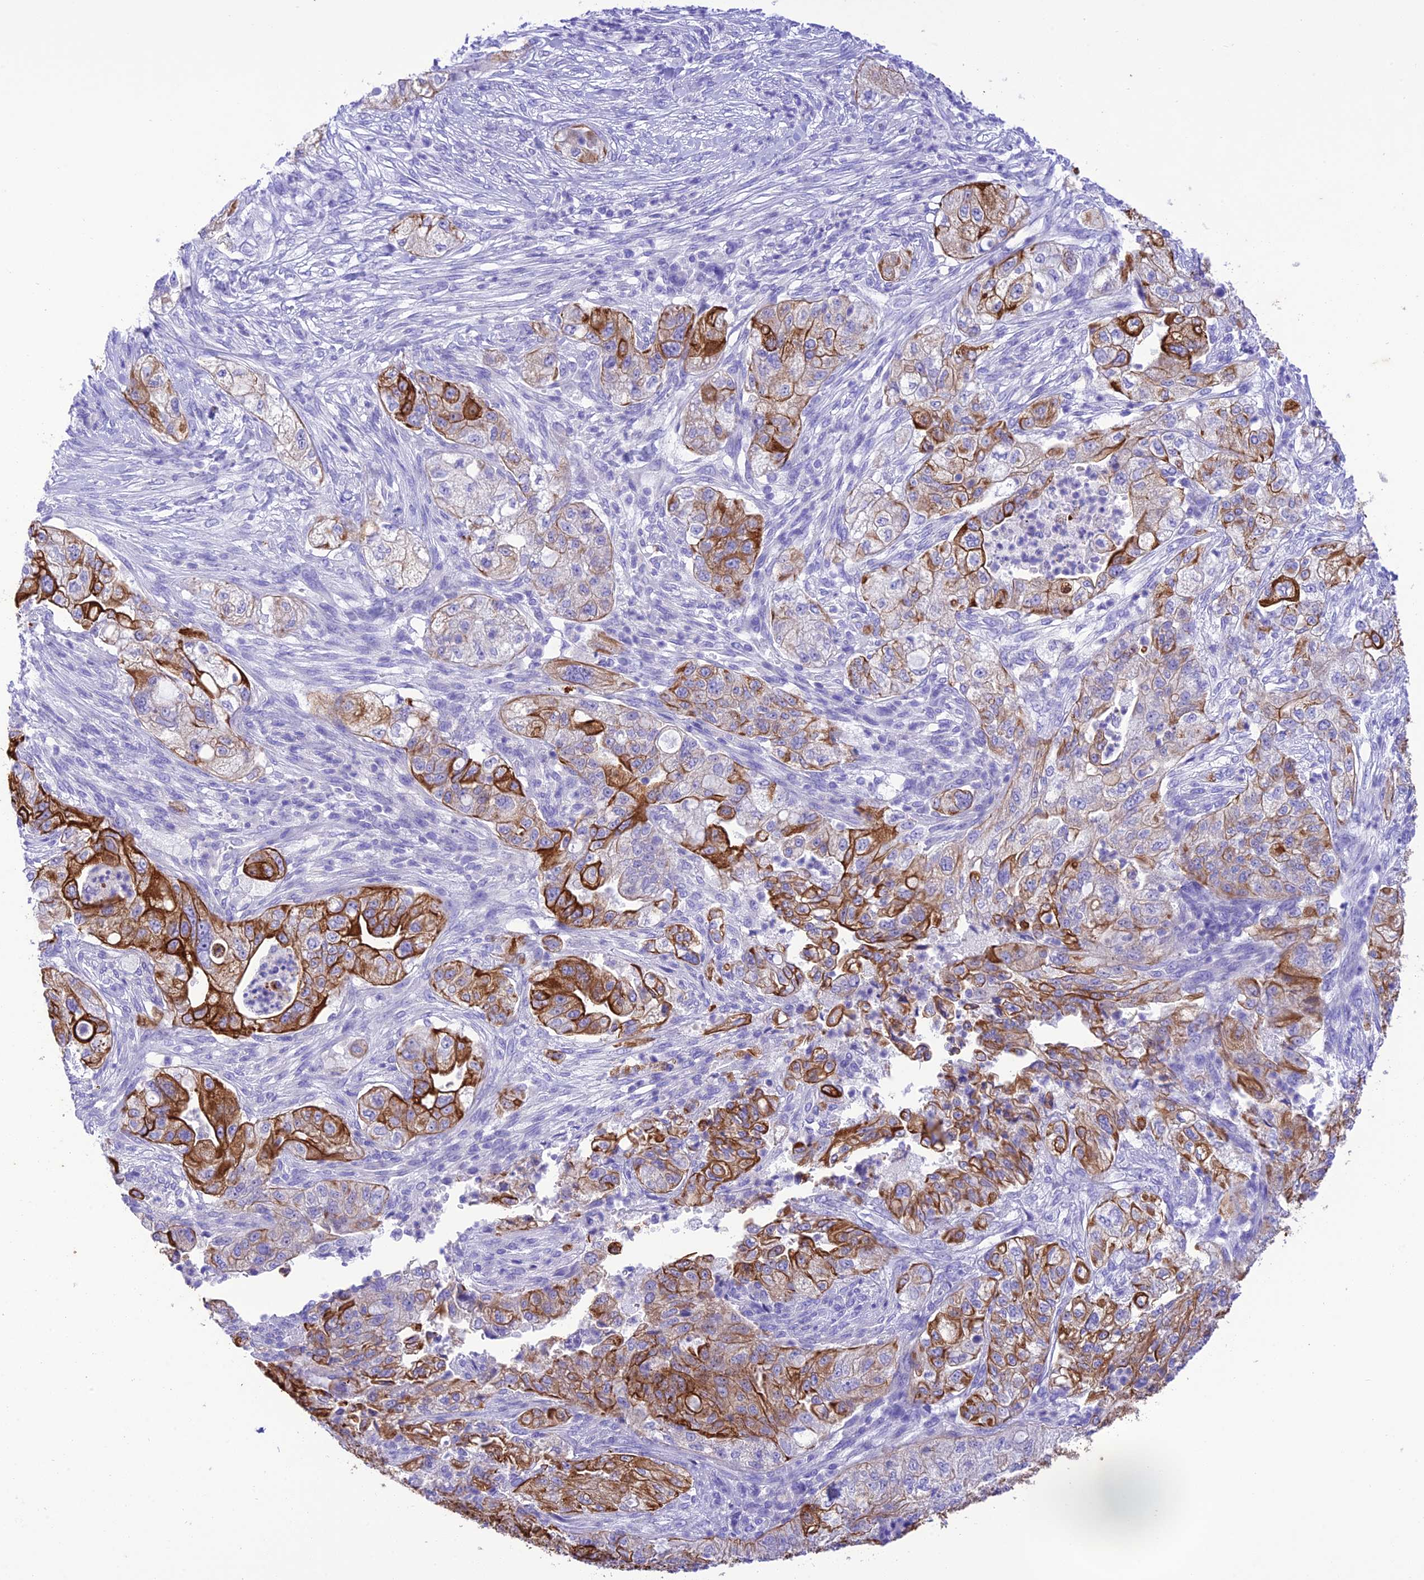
{"staining": {"intensity": "strong", "quantity": "25%-75%", "location": "cytoplasmic/membranous"}, "tissue": "pancreatic cancer", "cell_type": "Tumor cells", "image_type": "cancer", "snomed": [{"axis": "morphology", "description": "Adenocarcinoma, NOS"}, {"axis": "topography", "description": "Pancreas"}], "caption": "Adenocarcinoma (pancreatic) tissue demonstrates strong cytoplasmic/membranous staining in about 25%-75% of tumor cells", "gene": "VPS52", "patient": {"sex": "female", "age": 78}}